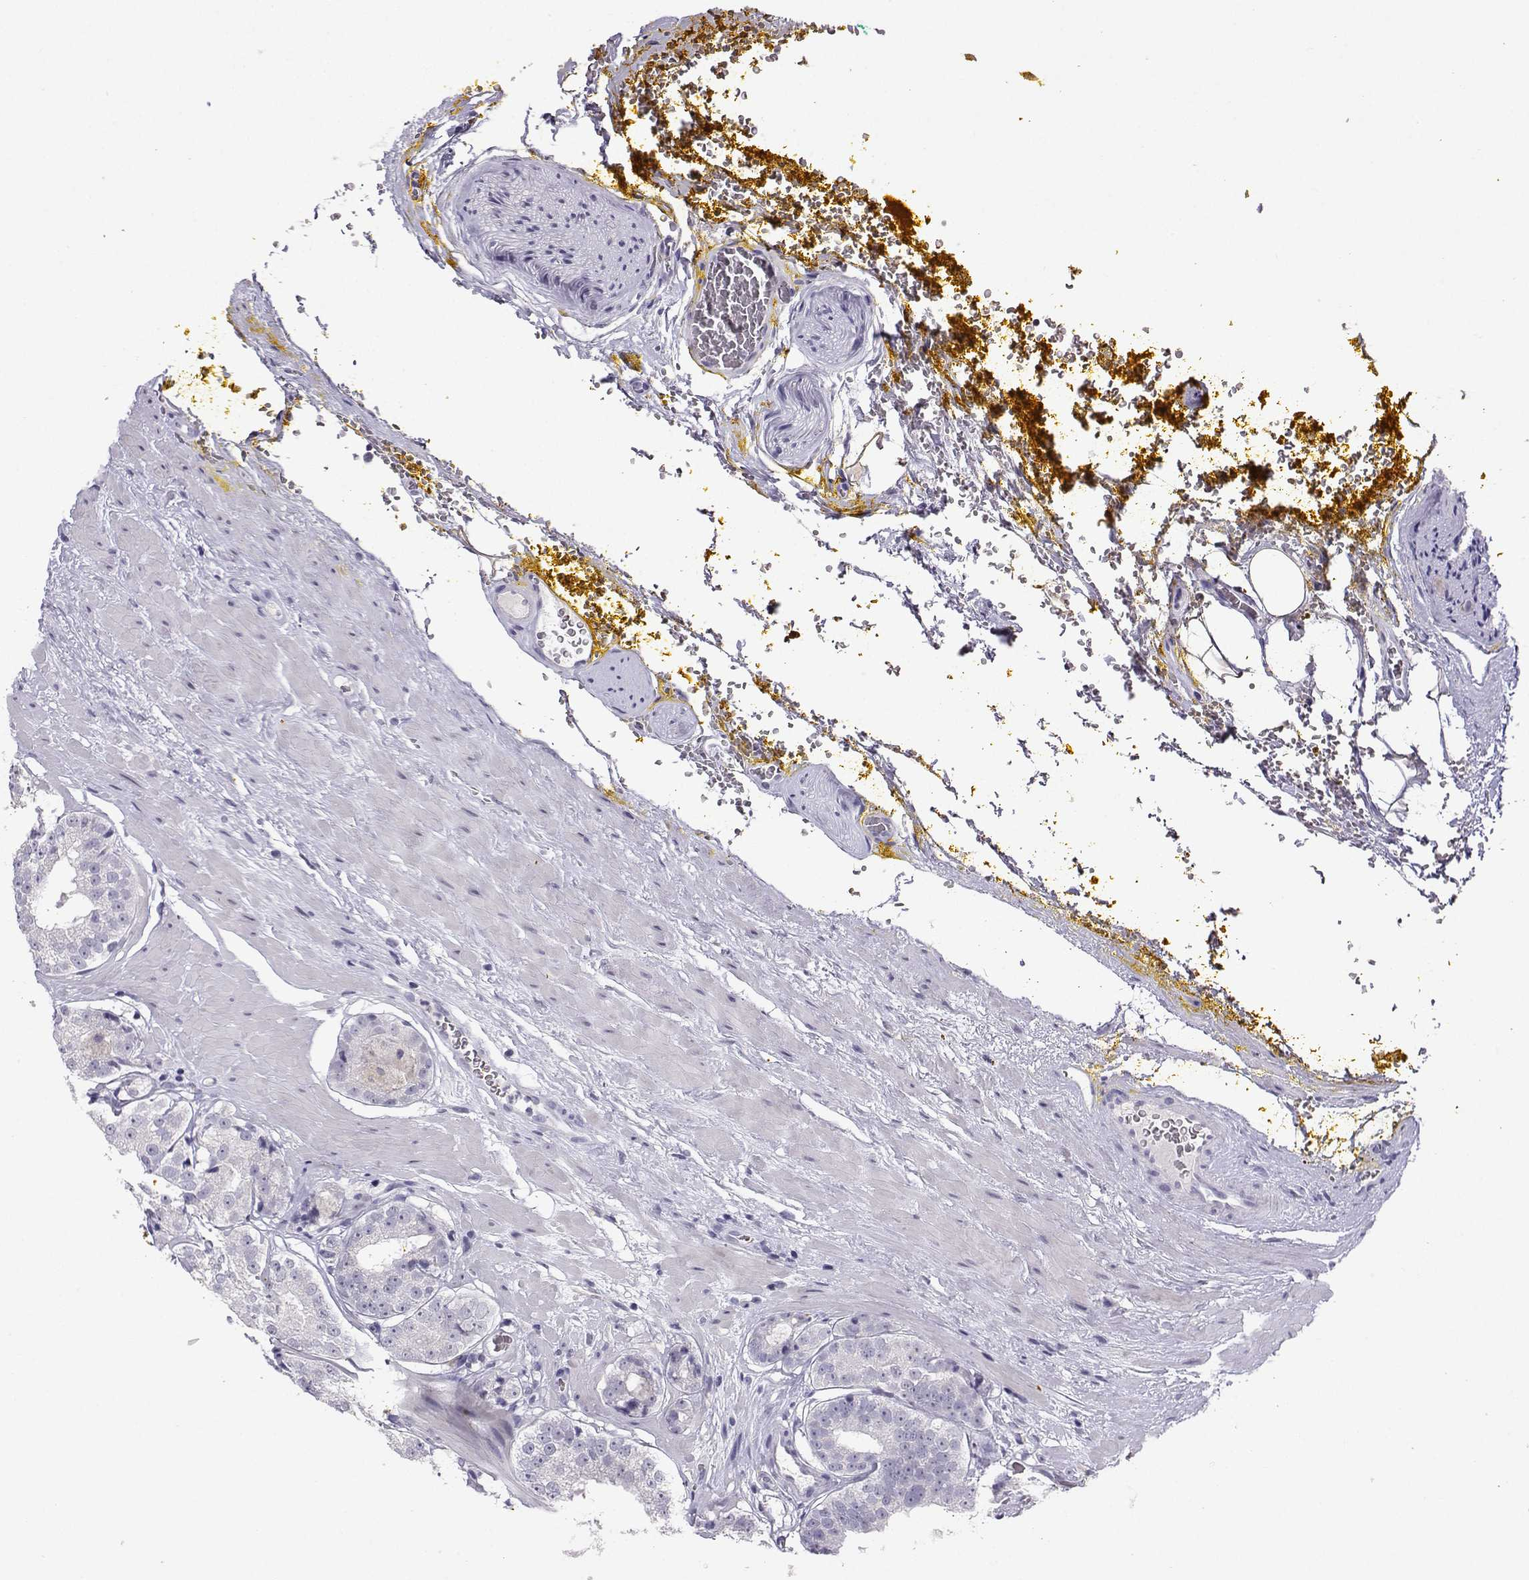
{"staining": {"intensity": "negative", "quantity": "none", "location": "none"}, "tissue": "prostate cancer", "cell_type": "Tumor cells", "image_type": "cancer", "snomed": [{"axis": "morphology", "description": "Adenocarcinoma, Low grade"}, {"axis": "topography", "description": "Prostate"}], "caption": "Tumor cells show no significant protein expression in prostate low-grade adenocarcinoma.", "gene": "TBR1", "patient": {"sex": "male", "age": 60}}